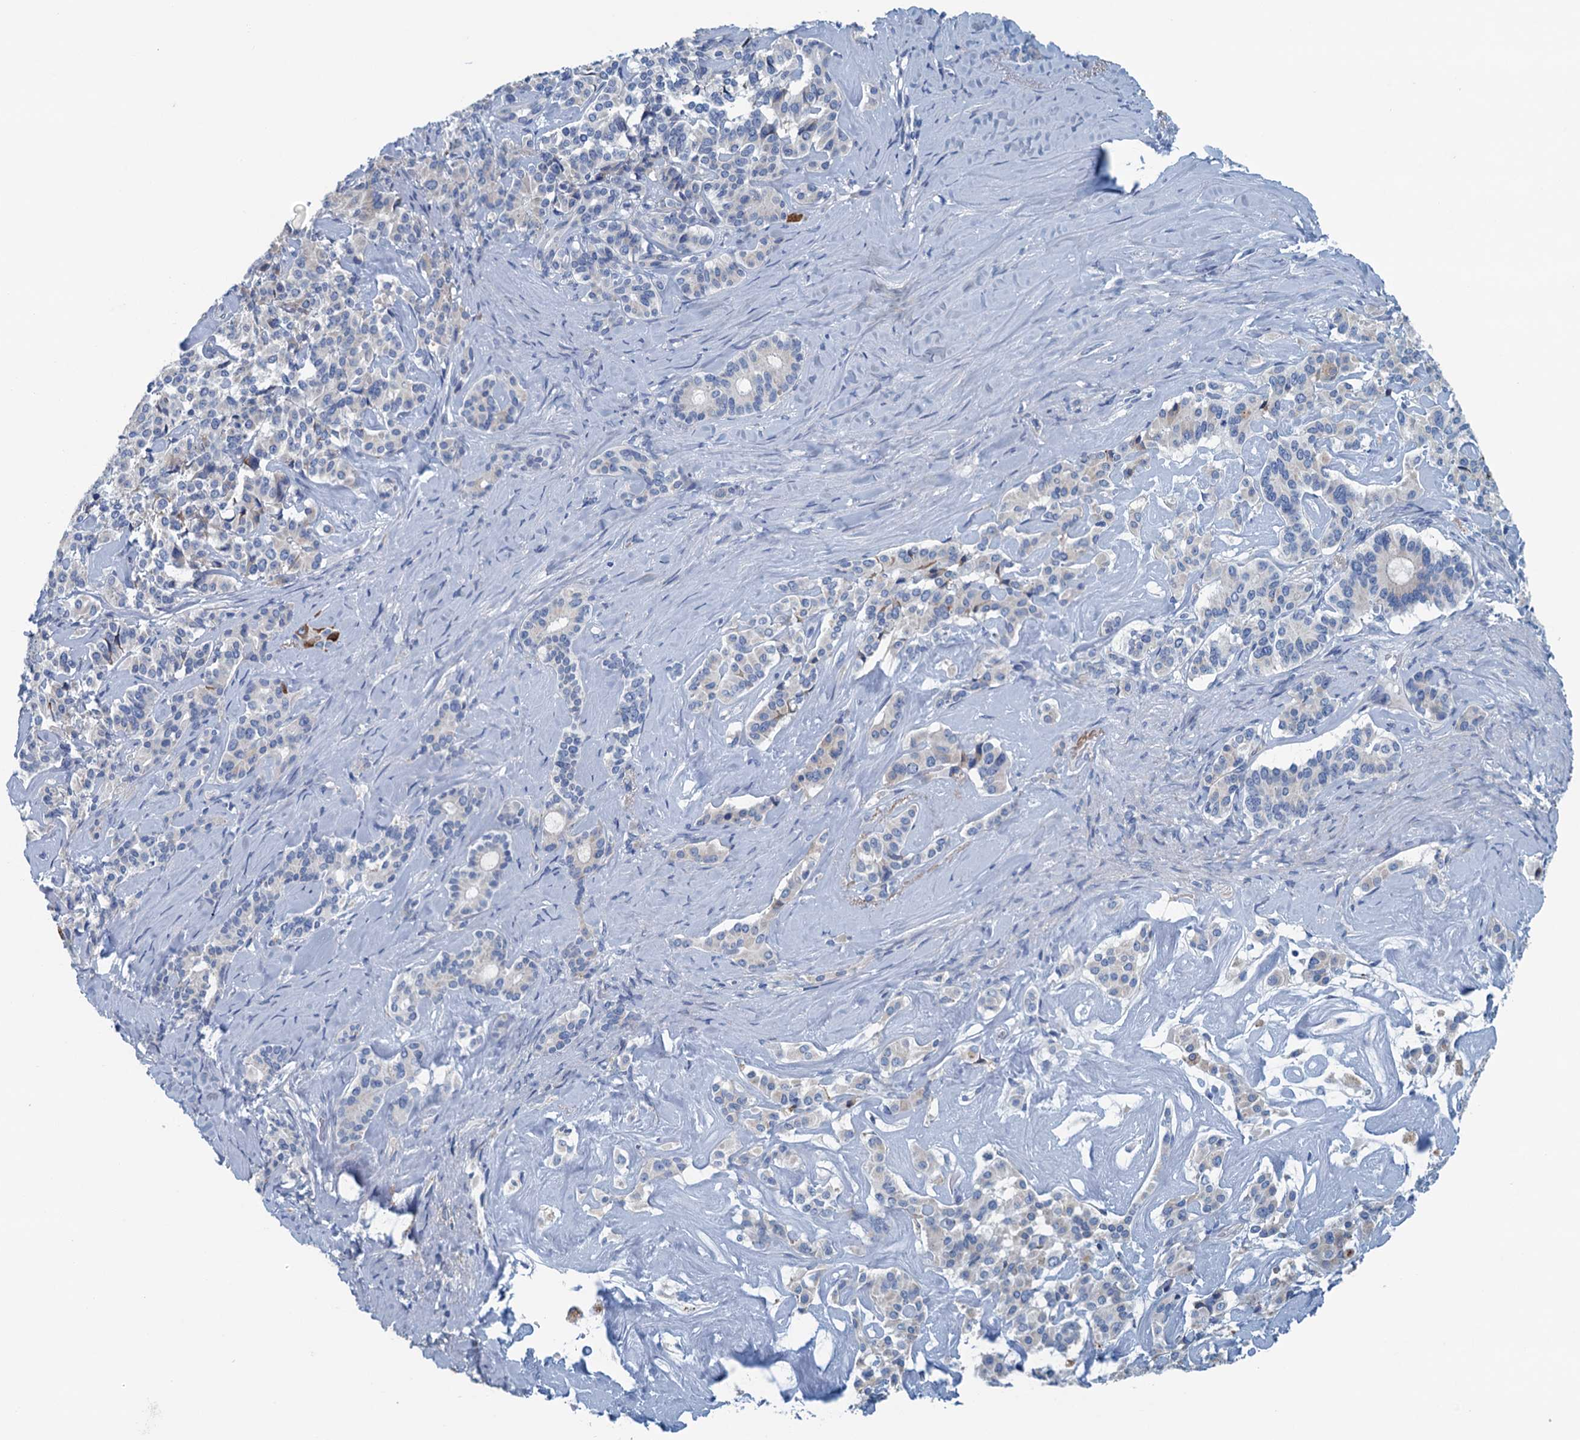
{"staining": {"intensity": "negative", "quantity": "none", "location": "none"}, "tissue": "pancreatic cancer", "cell_type": "Tumor cells", "image_type": "cancer", "snomed": [{"axis": "morphology", "description": "Adenocarcinoma, NOS"}, {"axis": "topography", "description": "Pancreas"}], "caption": "Photomicrograph shows no significant protein expression in tumor cells of pancreatic cancer.", "gene": "C10orf88", "patient": {"sex": "female", "age": 74}}